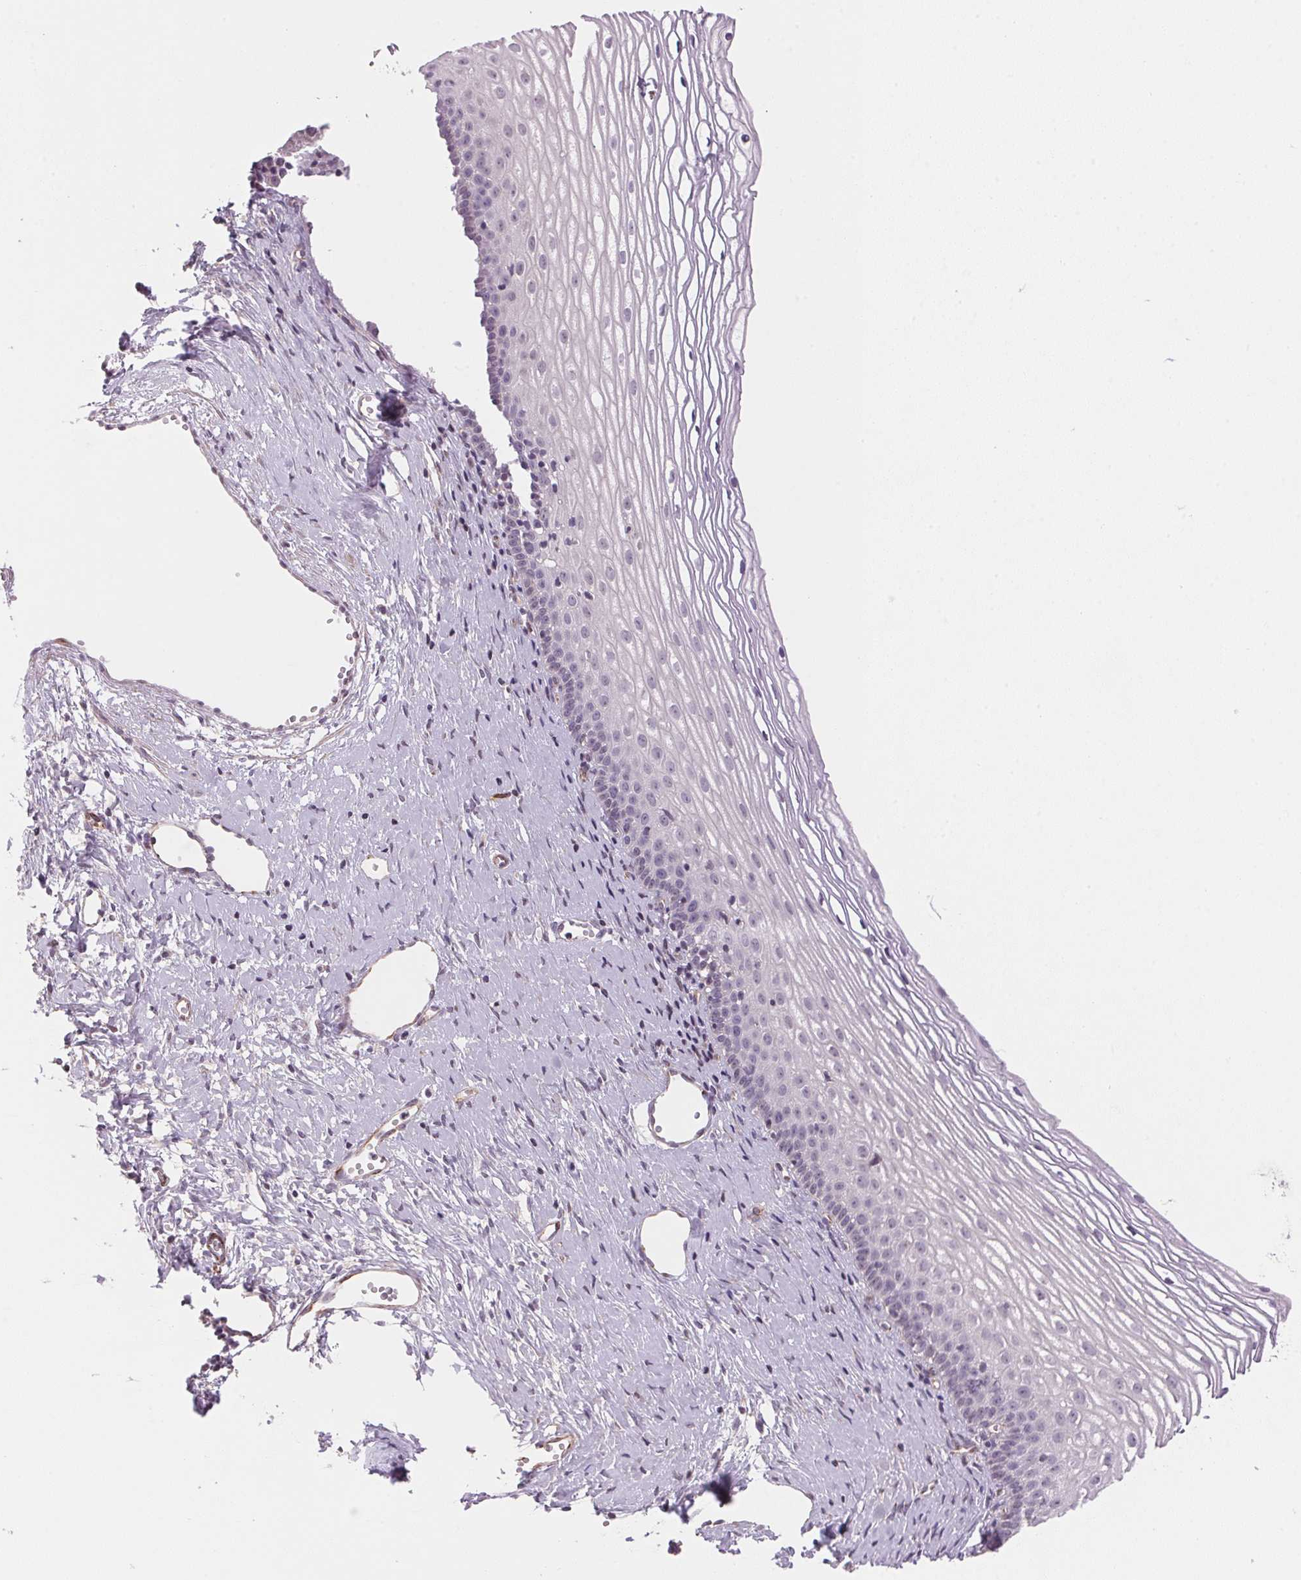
{"staining": {"intensity": "negative", "quantity": "none", "location": "none"}, "tissue": "cervix", "cell_type": "Glandular cells", "image_type": "normal", "snomed": [{"axis": "morphology", "description": "Normal tissue, NOS"}, {"axis": "topography", "description": "Cervix"}], "caption": "The histopathology image exhibits no staining of glandular cells in normal cervix.", "gene": "GYG2", "patient": {"sex": "female", "age": 40}}